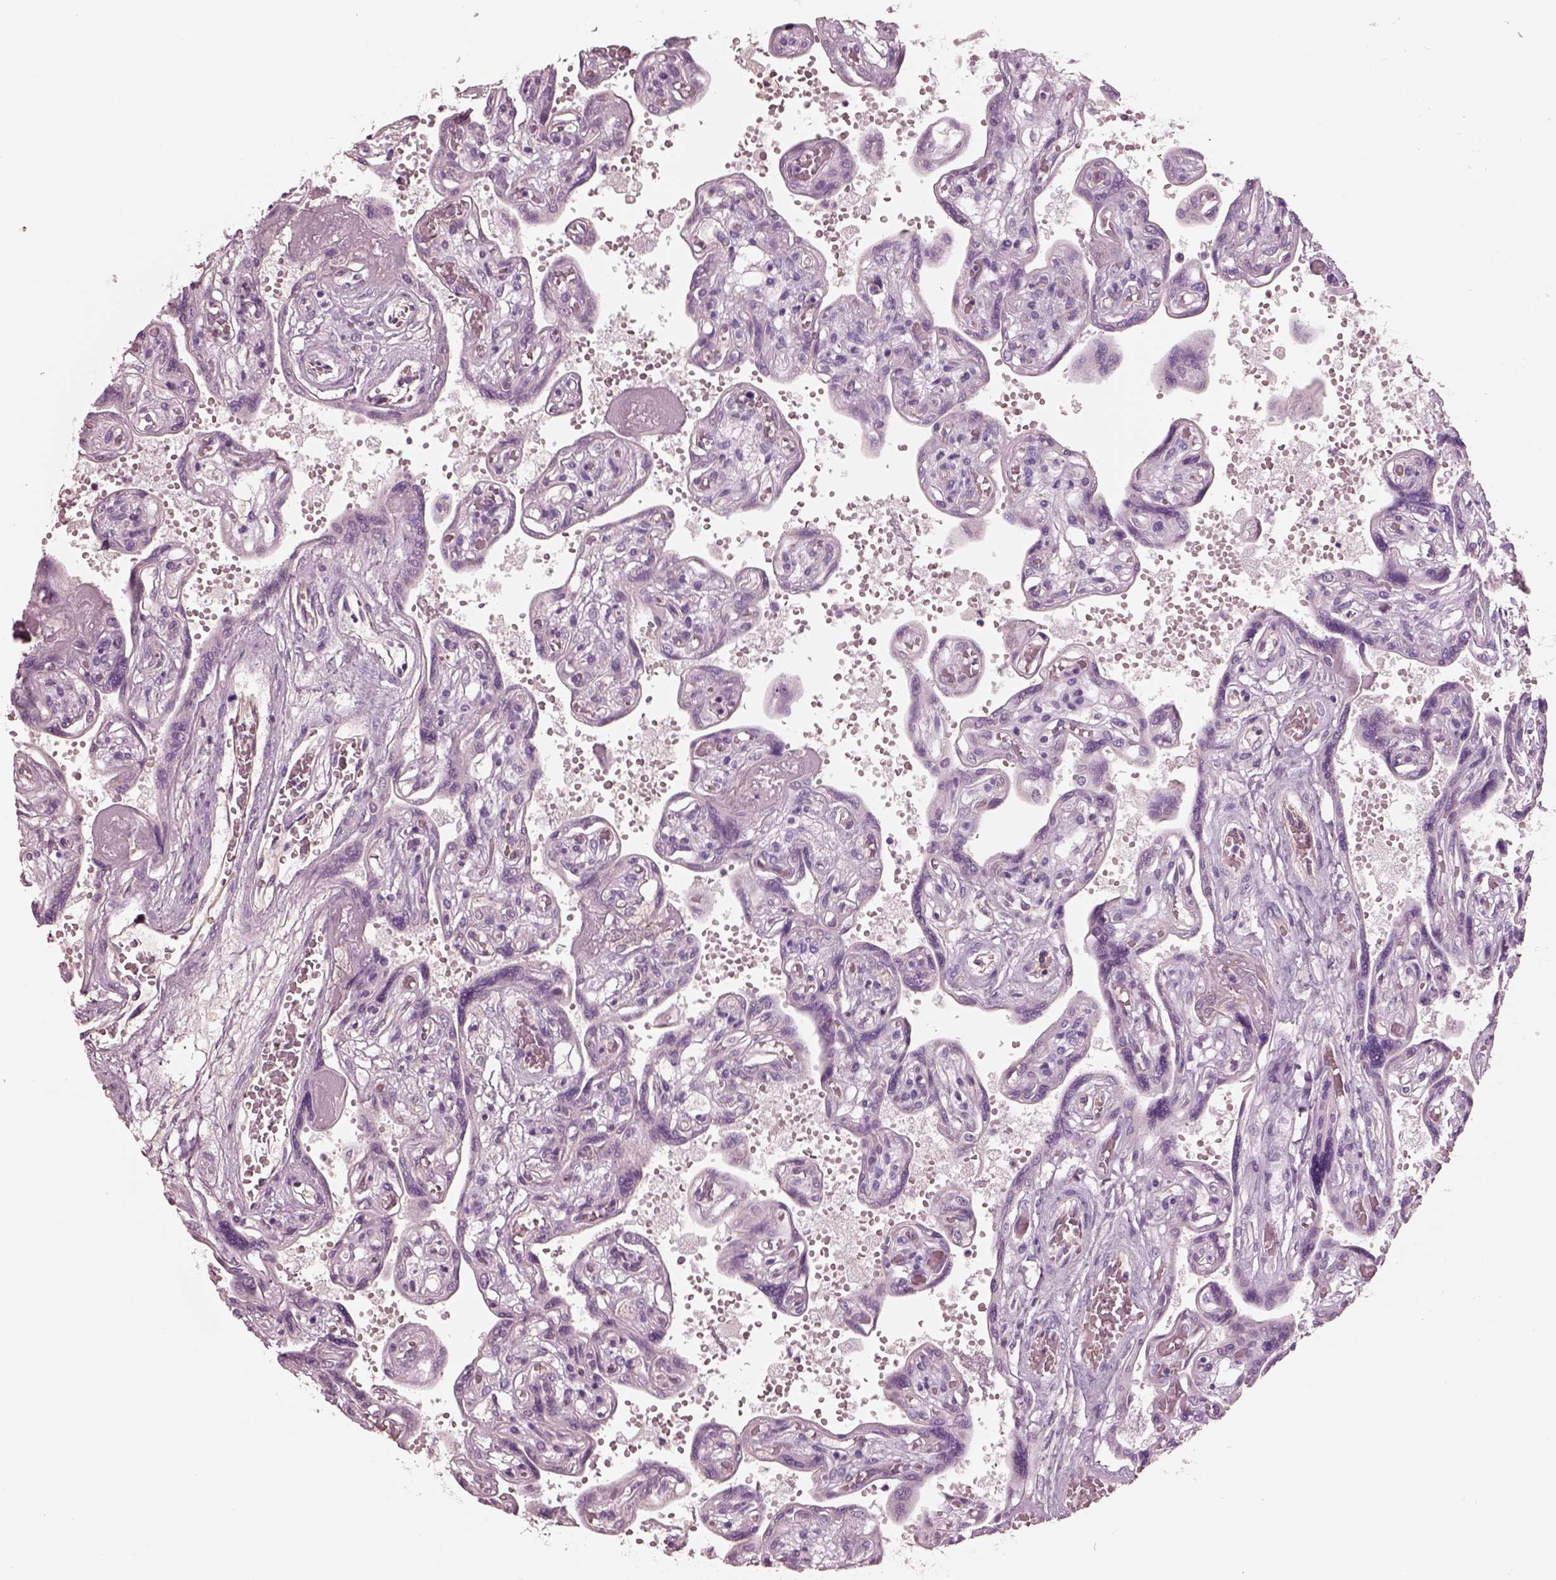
{"staining": {"intensity": "negative", "quantity": "none", "location": "none"}, "tissue": "placenta", "cell_type": "Decidual cells", "image_type": "normal", "snomed": [{"axis": "morphology", "description": "Normal tissue, NOS"}, {"axis": "topography", "description": "Placenta"}], "caption": "Unremarkable placenta was stained to show a protein in brown. There is no significant expression in decidual cells.", "gene": "IGLL1", "patient": {"sex": "female", "age": 32}}